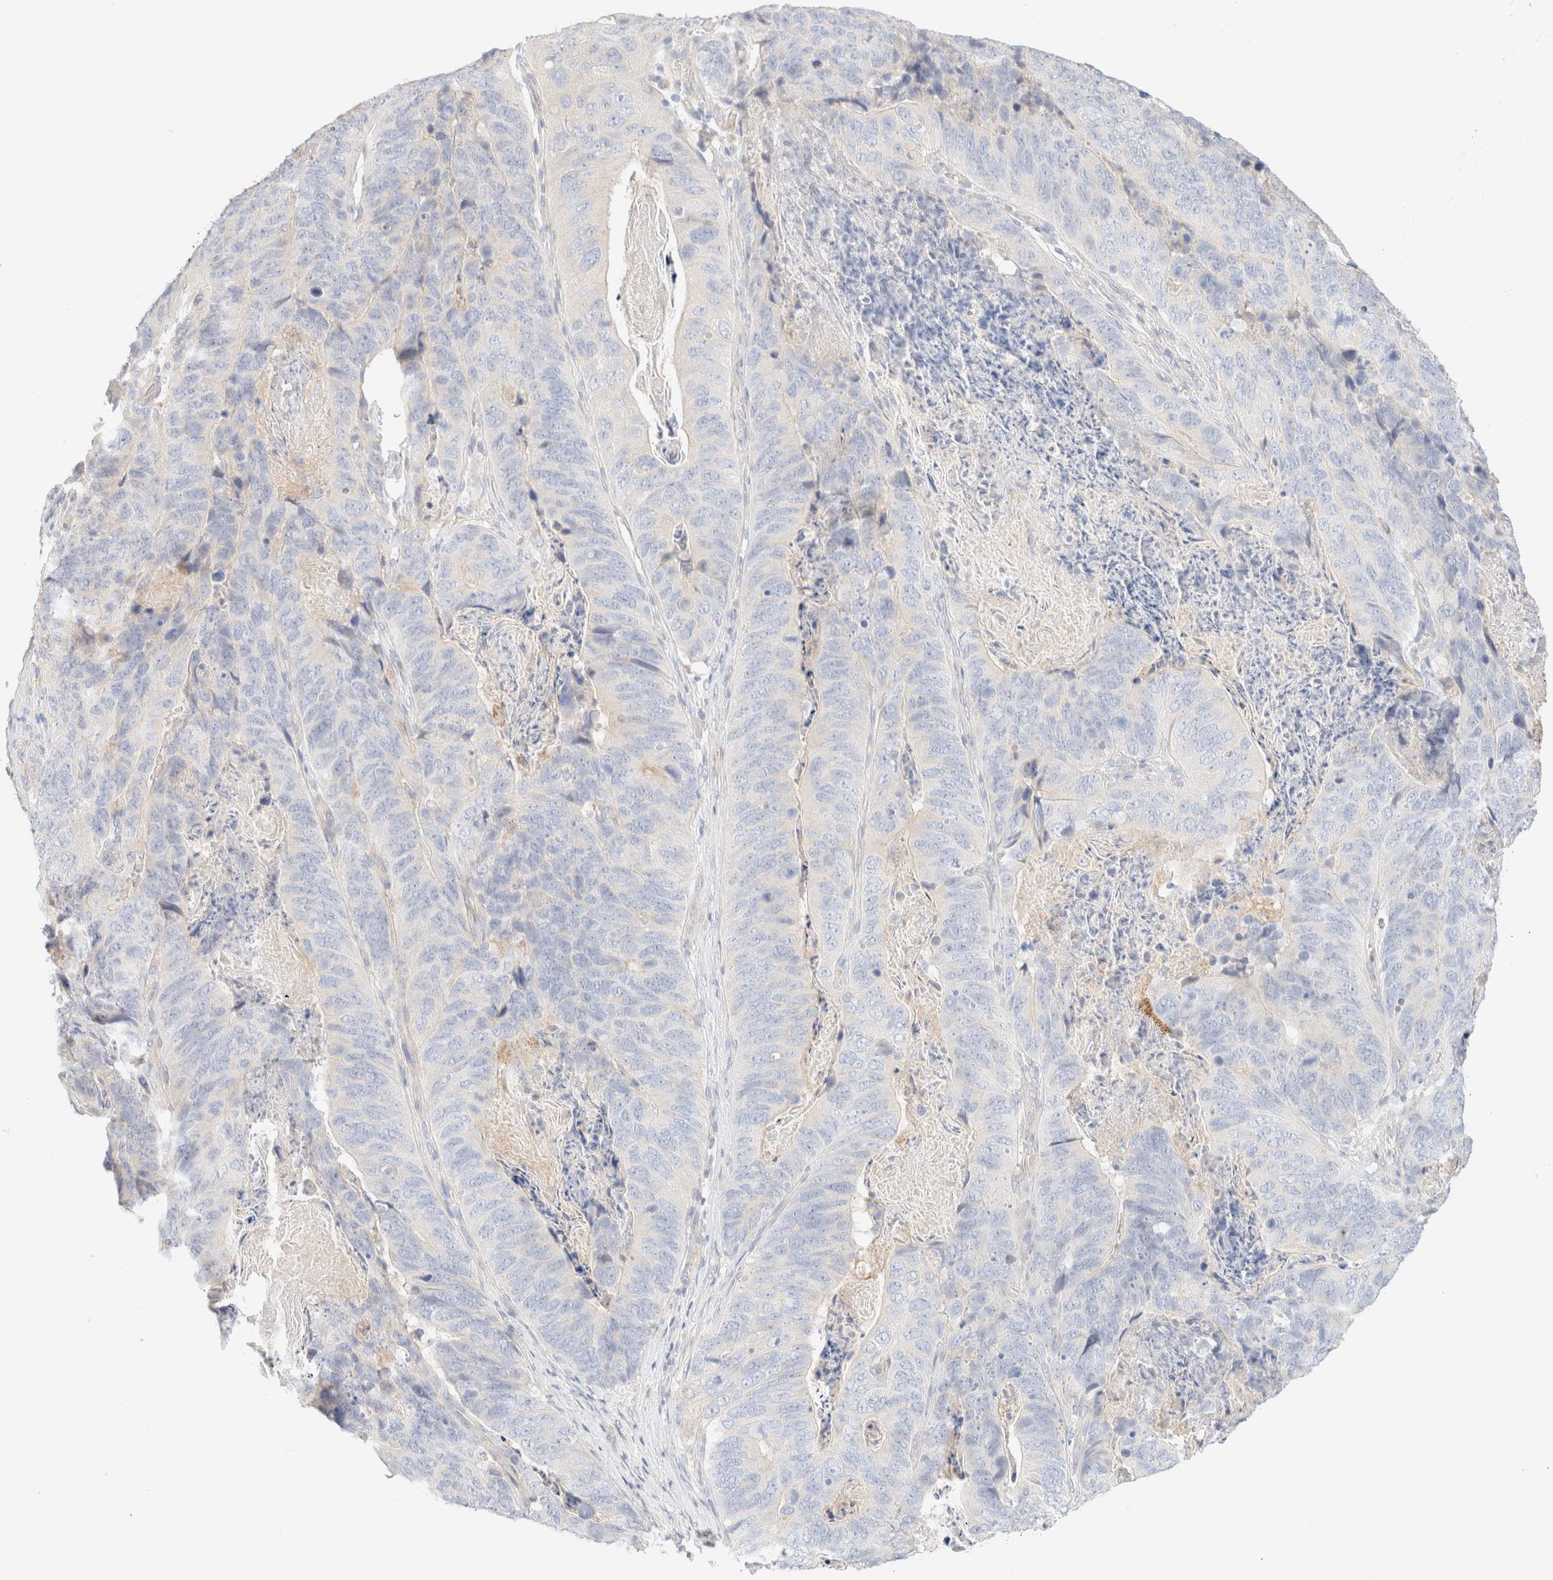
{"staining": {"intensity": "negative", "quantity": "none", "location": "none"}, "tissue": "stomach cancer", "cell_type": "Tumor cells", "image_type": "cancer", "snomed": [{"axis": "morphology", "description": "Normal tissue, NOS"}, {"axis": "morphology", "description": "Adenocarcinoma, NOS"}, {"axis": "topography", "description": "Stomach"}], "caption": "An immunohistochemistry image of stomach cancer is shown. There is no staining in tumor cells of stomach cancer.", "gene": "SARM1", "patient": {"sex": "female", "age": 89}}